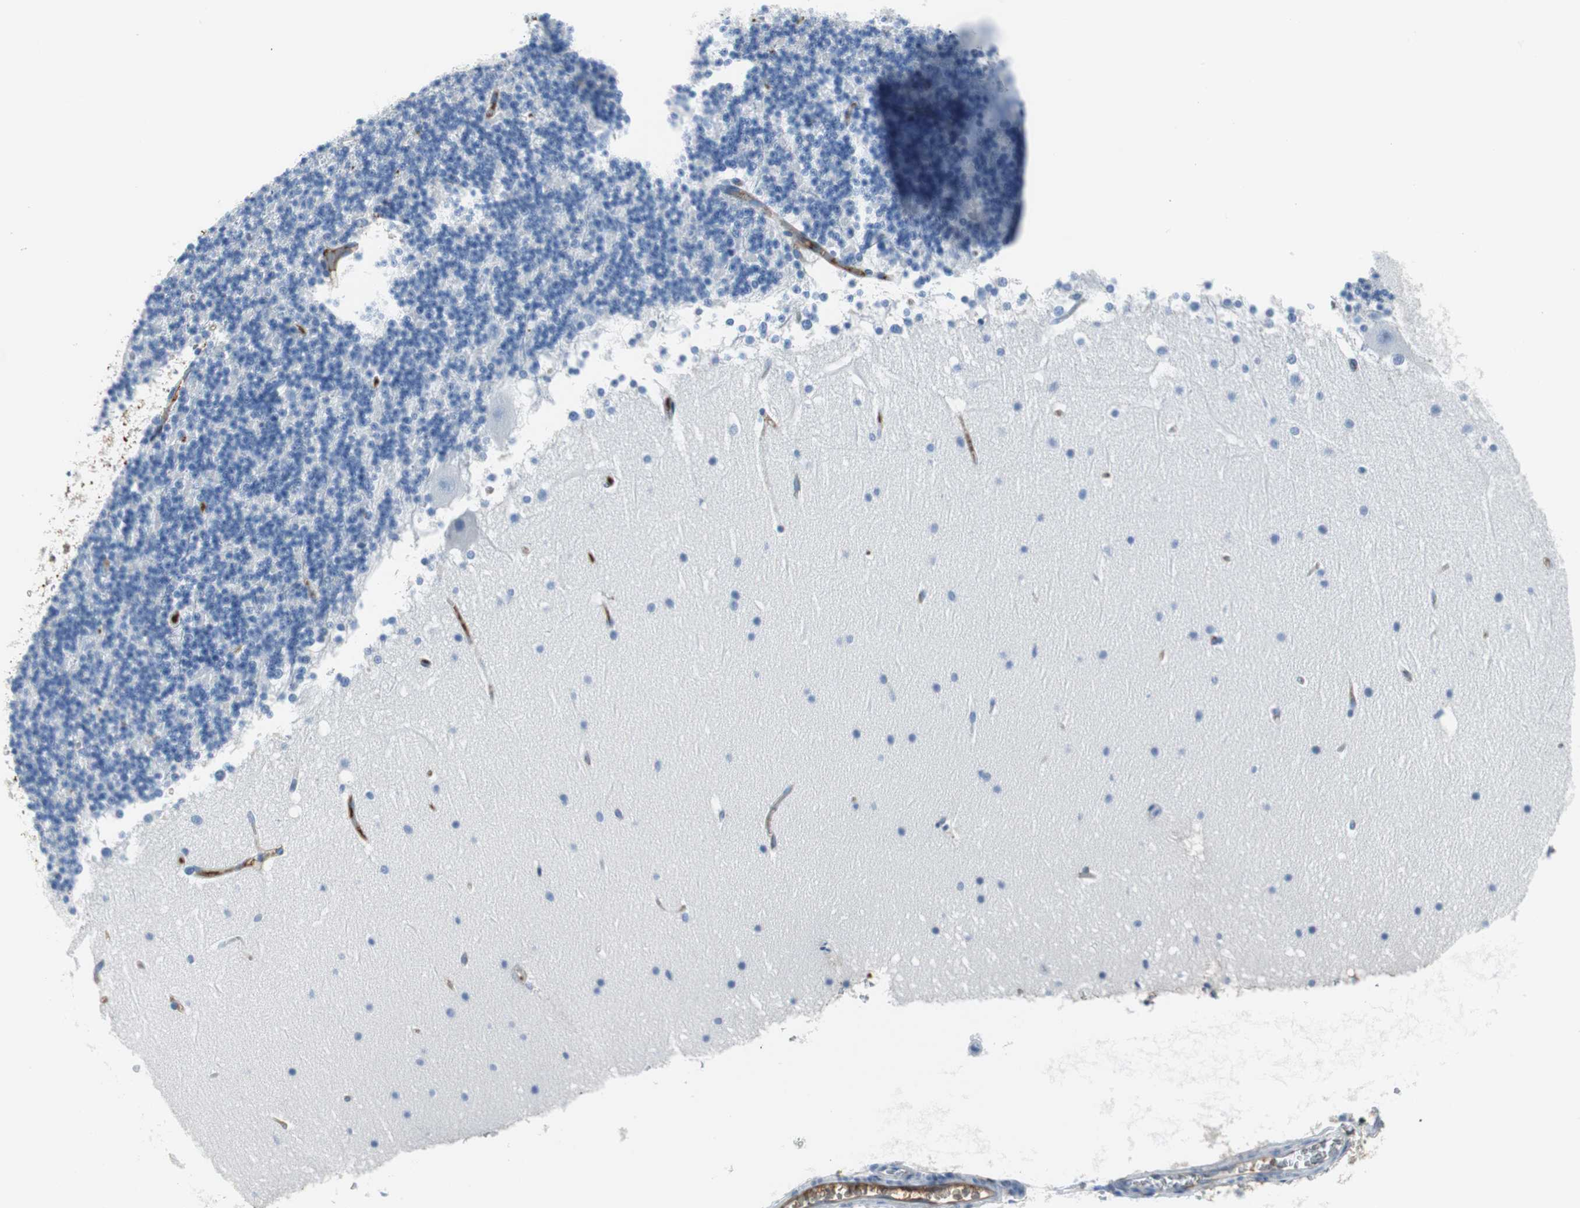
{"staining": {"intensity": "negative", "quantity": "none", "location": "none"}, "tissue": "cerebellum", "cell_type": "Cells in granular layer", "image_type": "normal", "snomed": [{"axis": "morphology", "description": "Normal tissue, NOS"}, {"axis": "topography", "description": "Cerebellum"}], "caption": "Immunohistochemistry (IHC) histopathology image of unremarkable cerebellum stained for a protein (brown), which reveals no staining in cells in granular layer.", "gene": "APCS", "patient": {"sex": "female", "age": 19}}